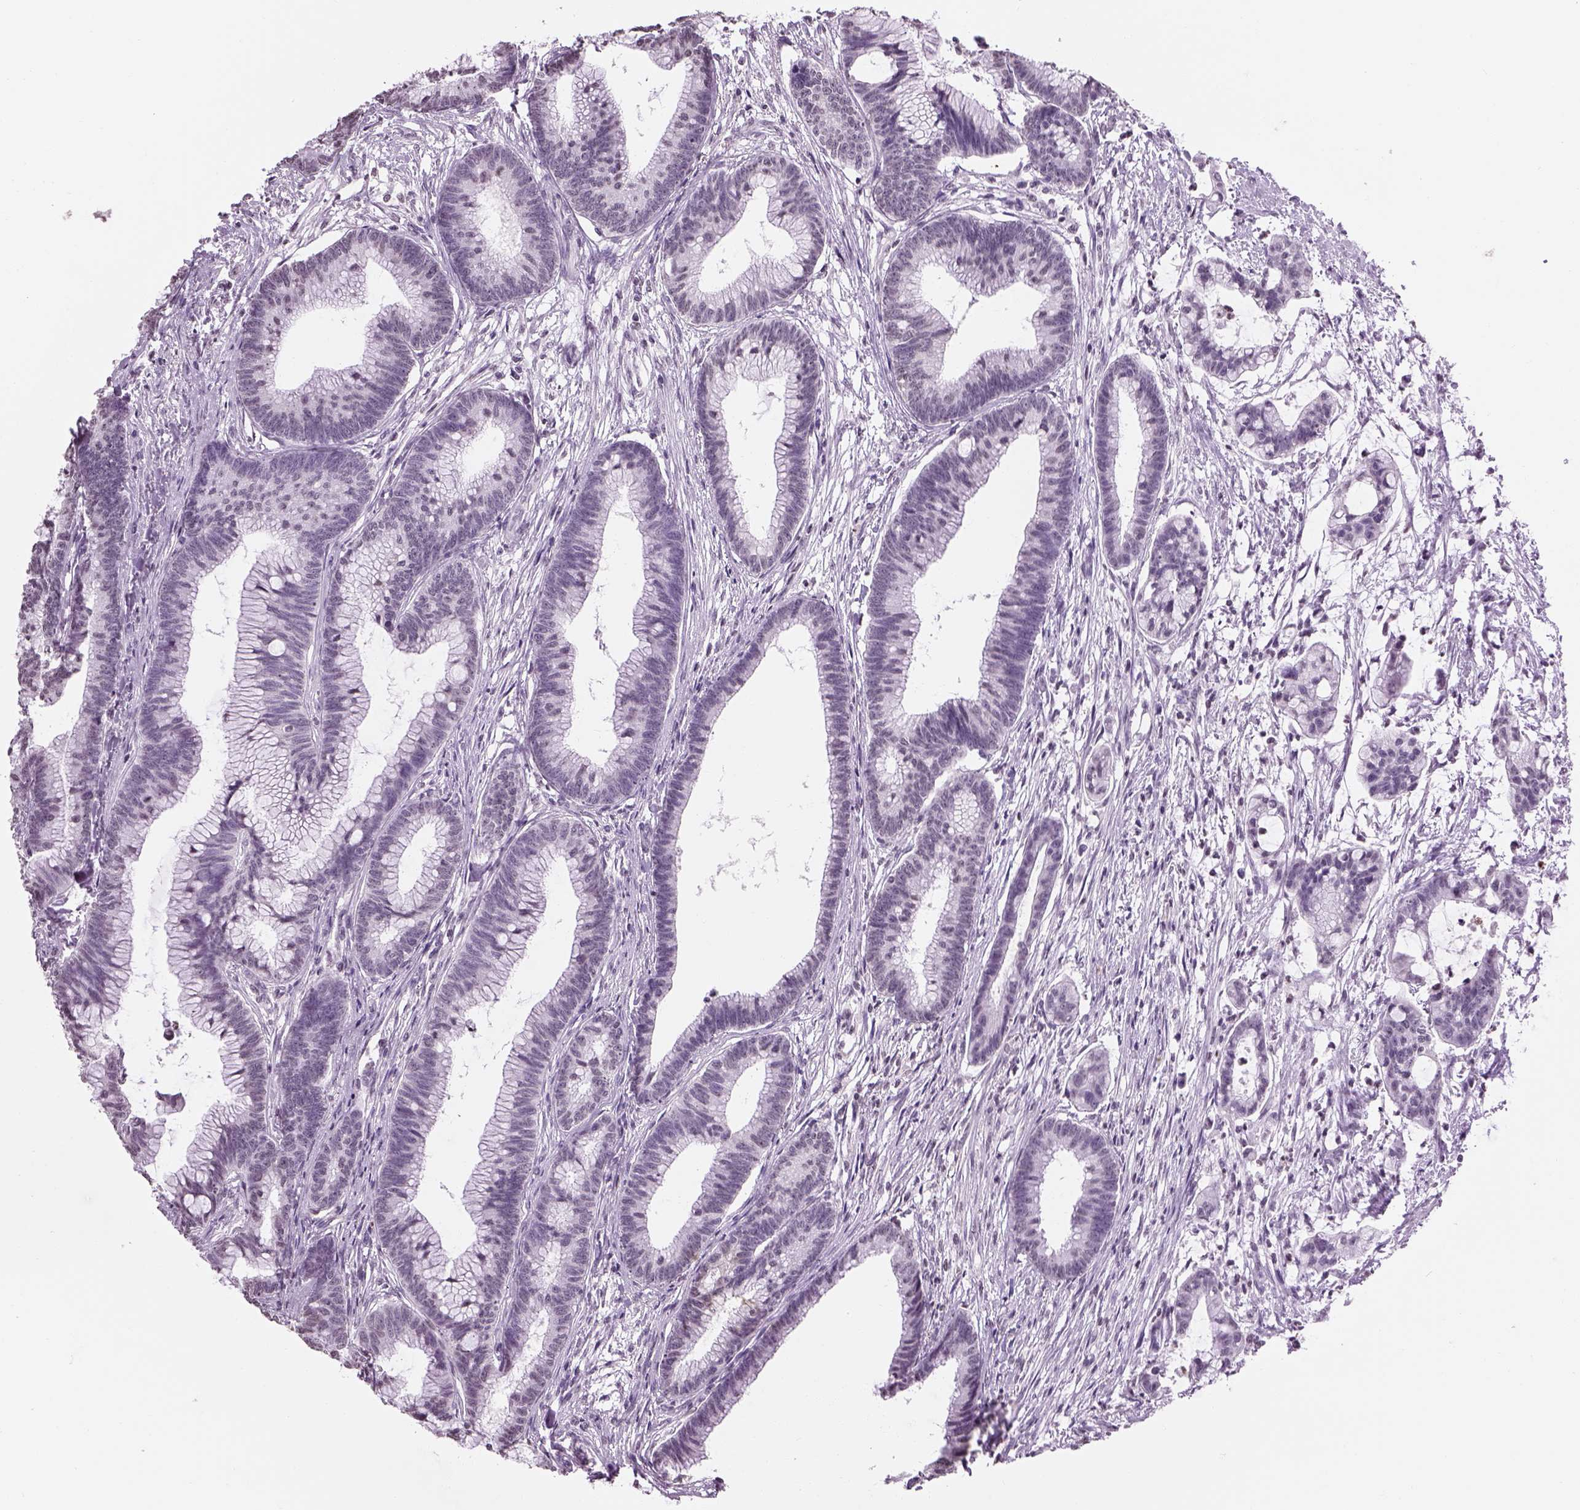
{"staining": {"intensity": "negative", "quantity": "none", "location": "none"}, "tissue": "colorectal cancer", "cell_type": "Tumor cells", "image_type": "cancer", "snomed": [{"axis": "morphology", "description": "Adenocarcinoma, NOS"}, {"axis": "topography", "description": "Colon"}], "caption": "Colorectal cancer (adenocarcinoma) was stained to show a protein in brown. There is no significant expression in tumor cells.", "gene": "BARHL1", "patient": {"sex": "female", "age": 78}}